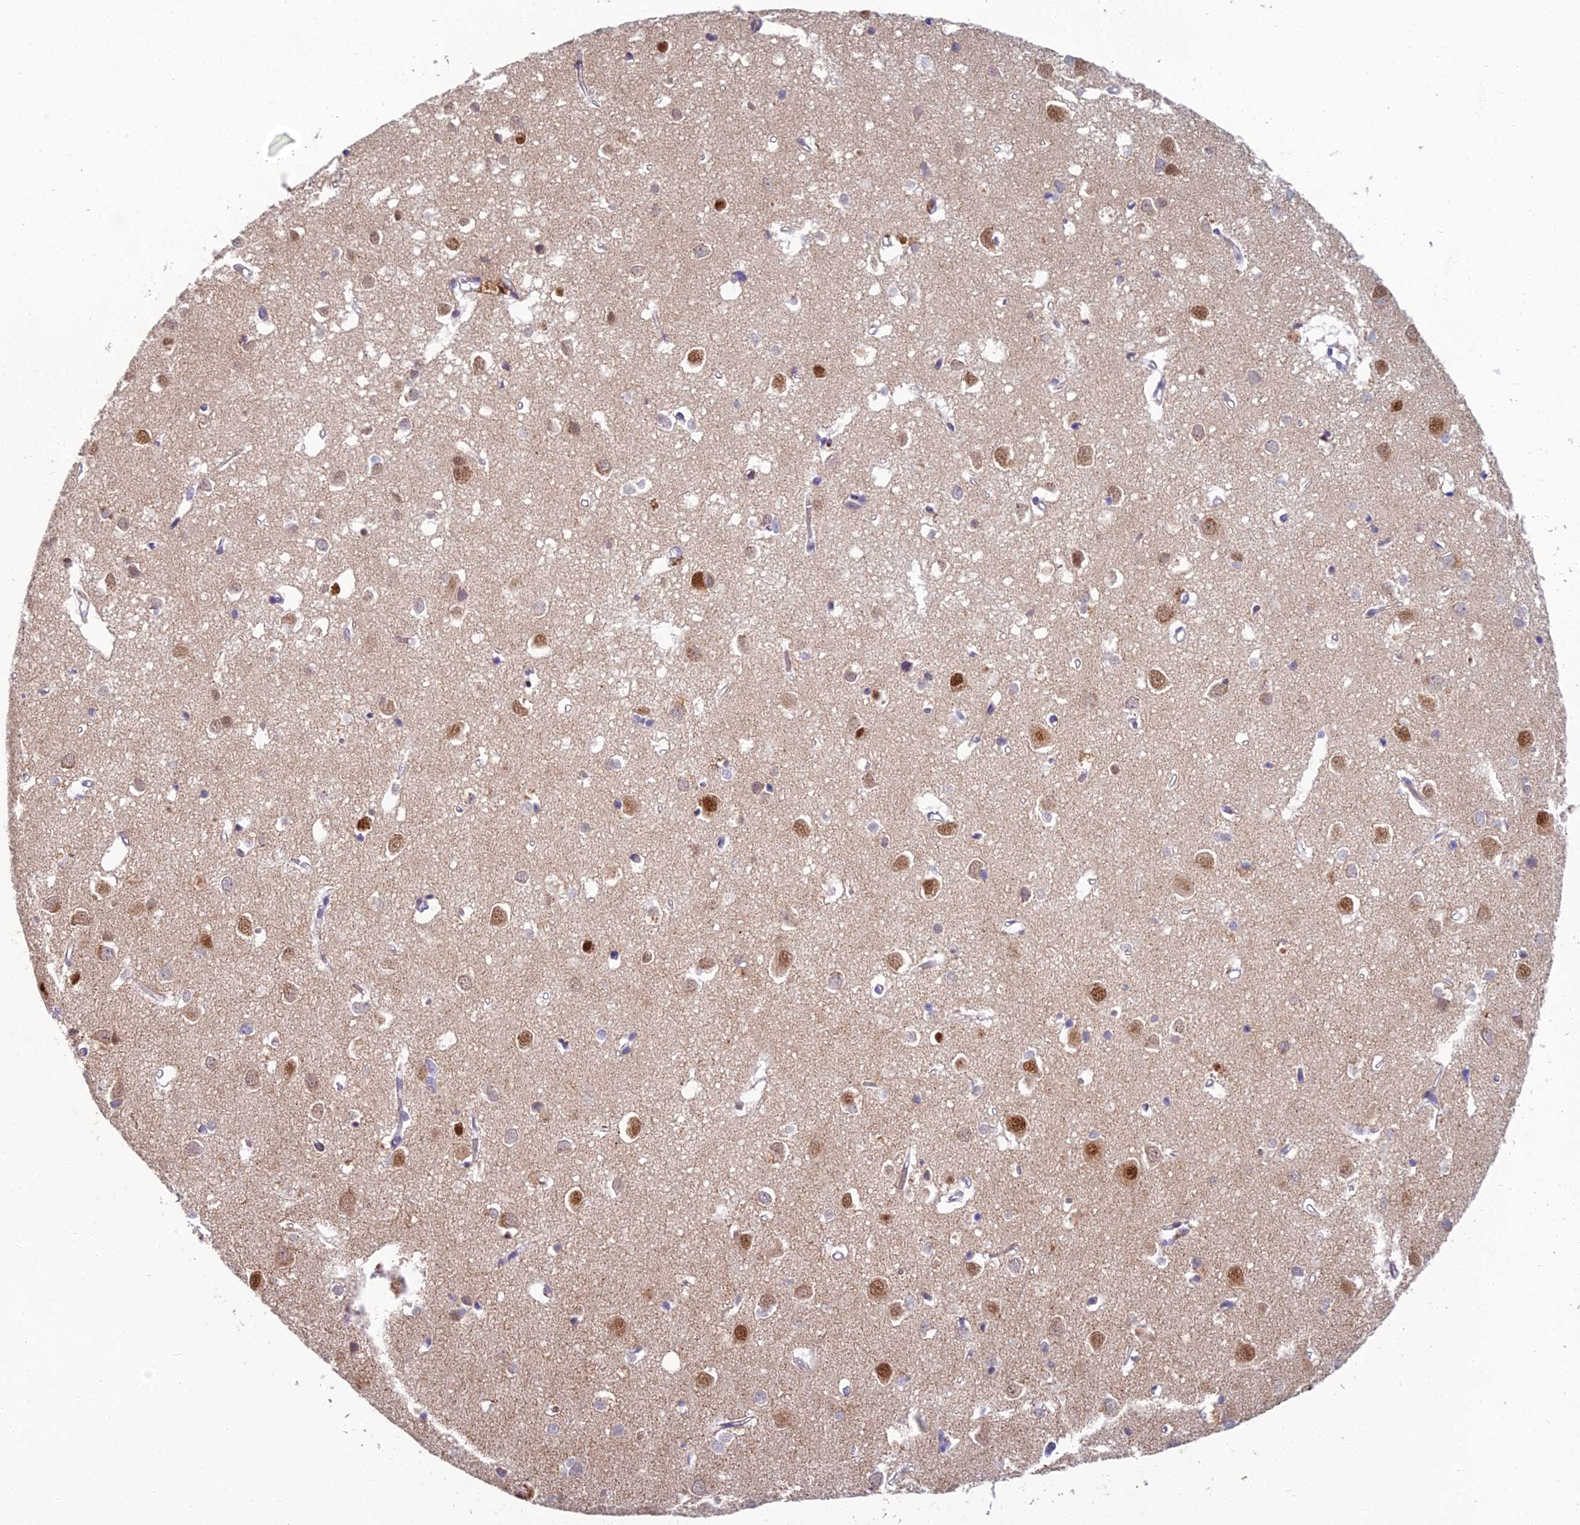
{"staining": {"intensity": "negative", "quantity": "none", "location": "none"}, "tissue": "cerebral cortex", "cell_type": "Endothelial cells", "image_type": "normal", "snomed": [{"axis": "morphology", "description": "Normal tissue, NOS"}, {"axis": "topography", "description": "Cerebral cortex"}], "caption": "Endothelial cells are negative for brown protein staining in unremarkable cerebral cortex. (IHC, brightfield microscopy, high magnification).", "gene": "ABHD17A", "patient": {"sex": "female", "age": 64}}